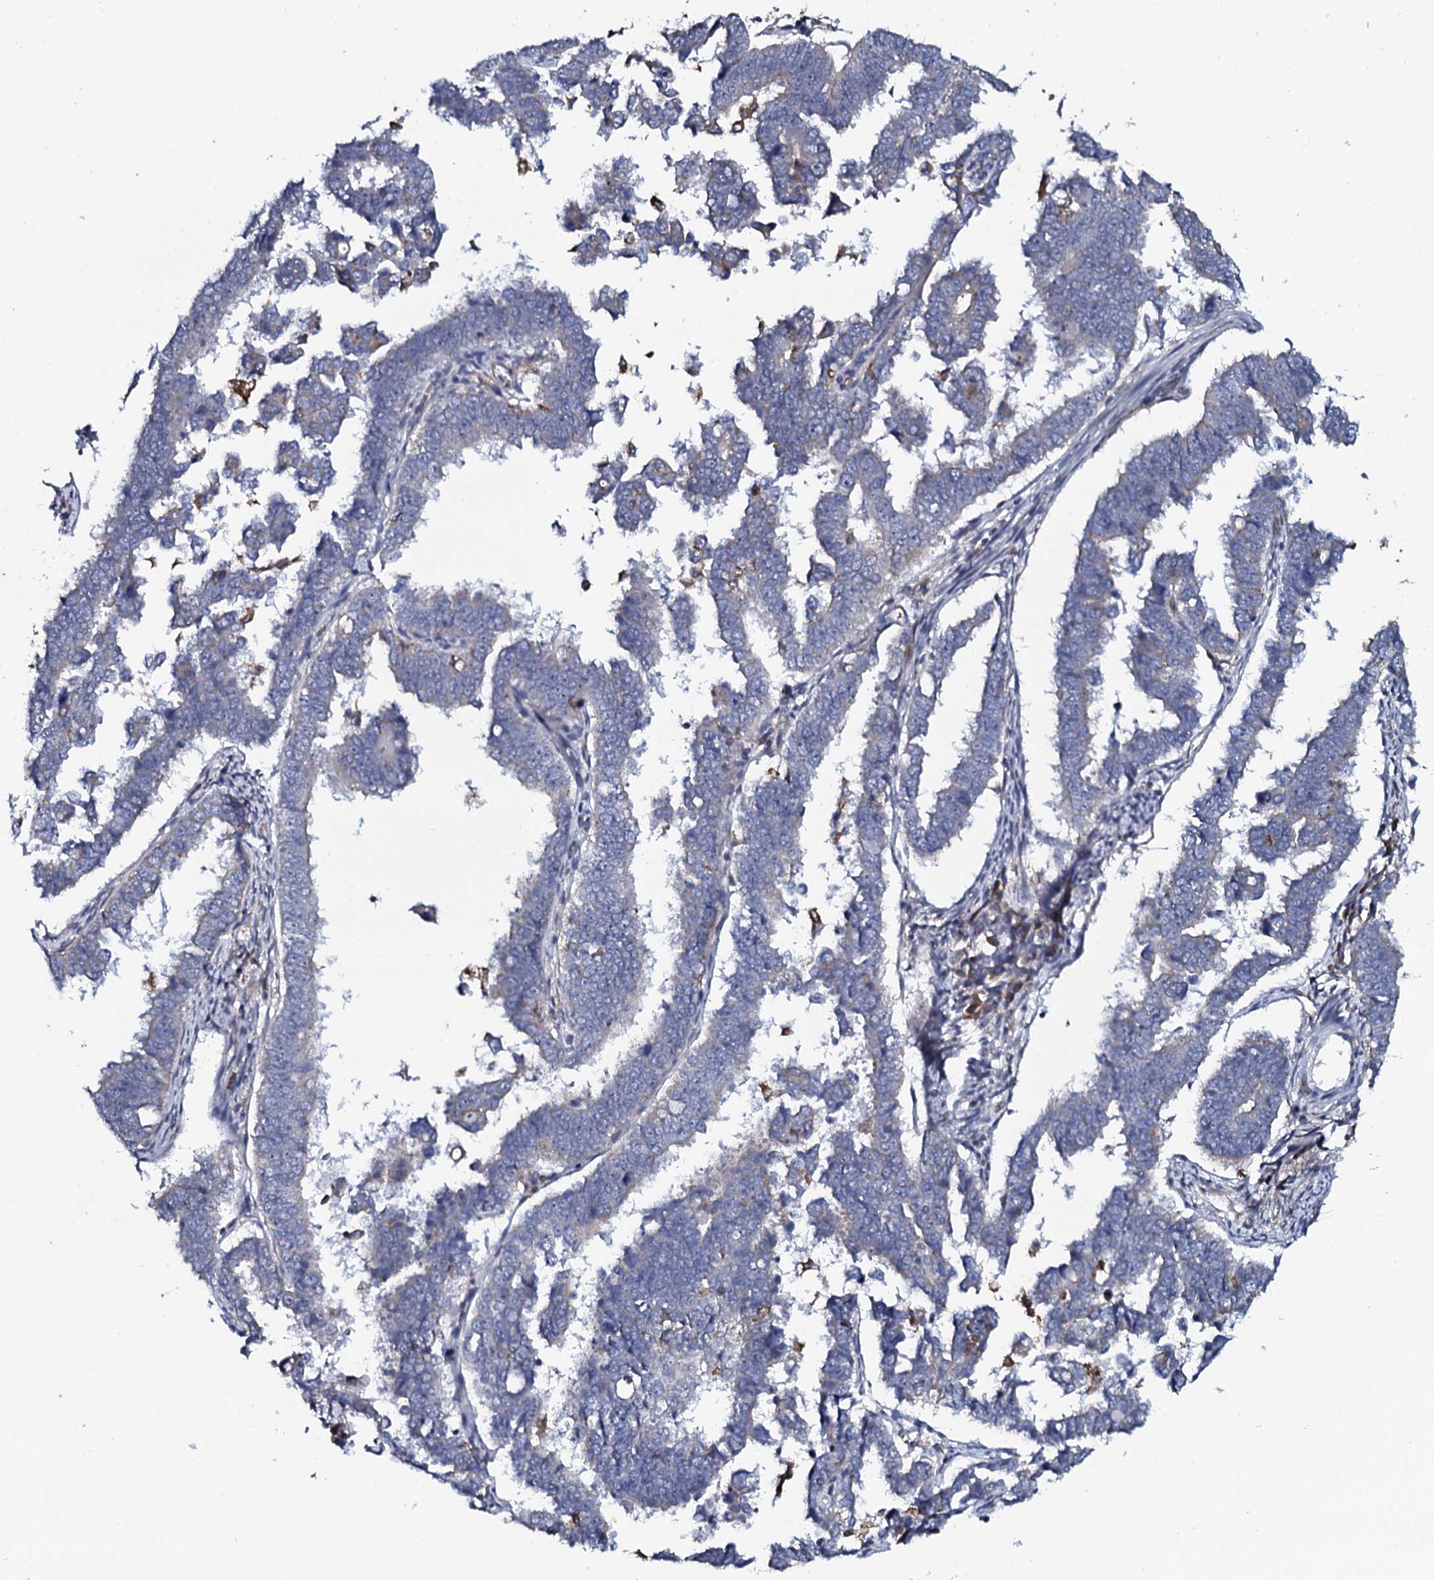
{"staining": {"intensity": "negative", "quantity": "none", "location": "none"}, "tissue": "endometrial cancer", "cell_type": "Tumor cells", "image_type": "cancer", "snomed": [{"axis": "morphology", "description": "Adenocarcinoma, NOS"}, {"axis": "topography", "description": "Endometrium"}], "caption": "Immunohistochemistry (IHC) photomicrograph of neoplastic tissue: endometrial adenocarcinoma stained with DAB (3,3'-diaminobenzidine) reveals no significant protein positivity in tumor cells.", "gene": "TMEM151A", "patient": {"sex": "female", "age": 75}}